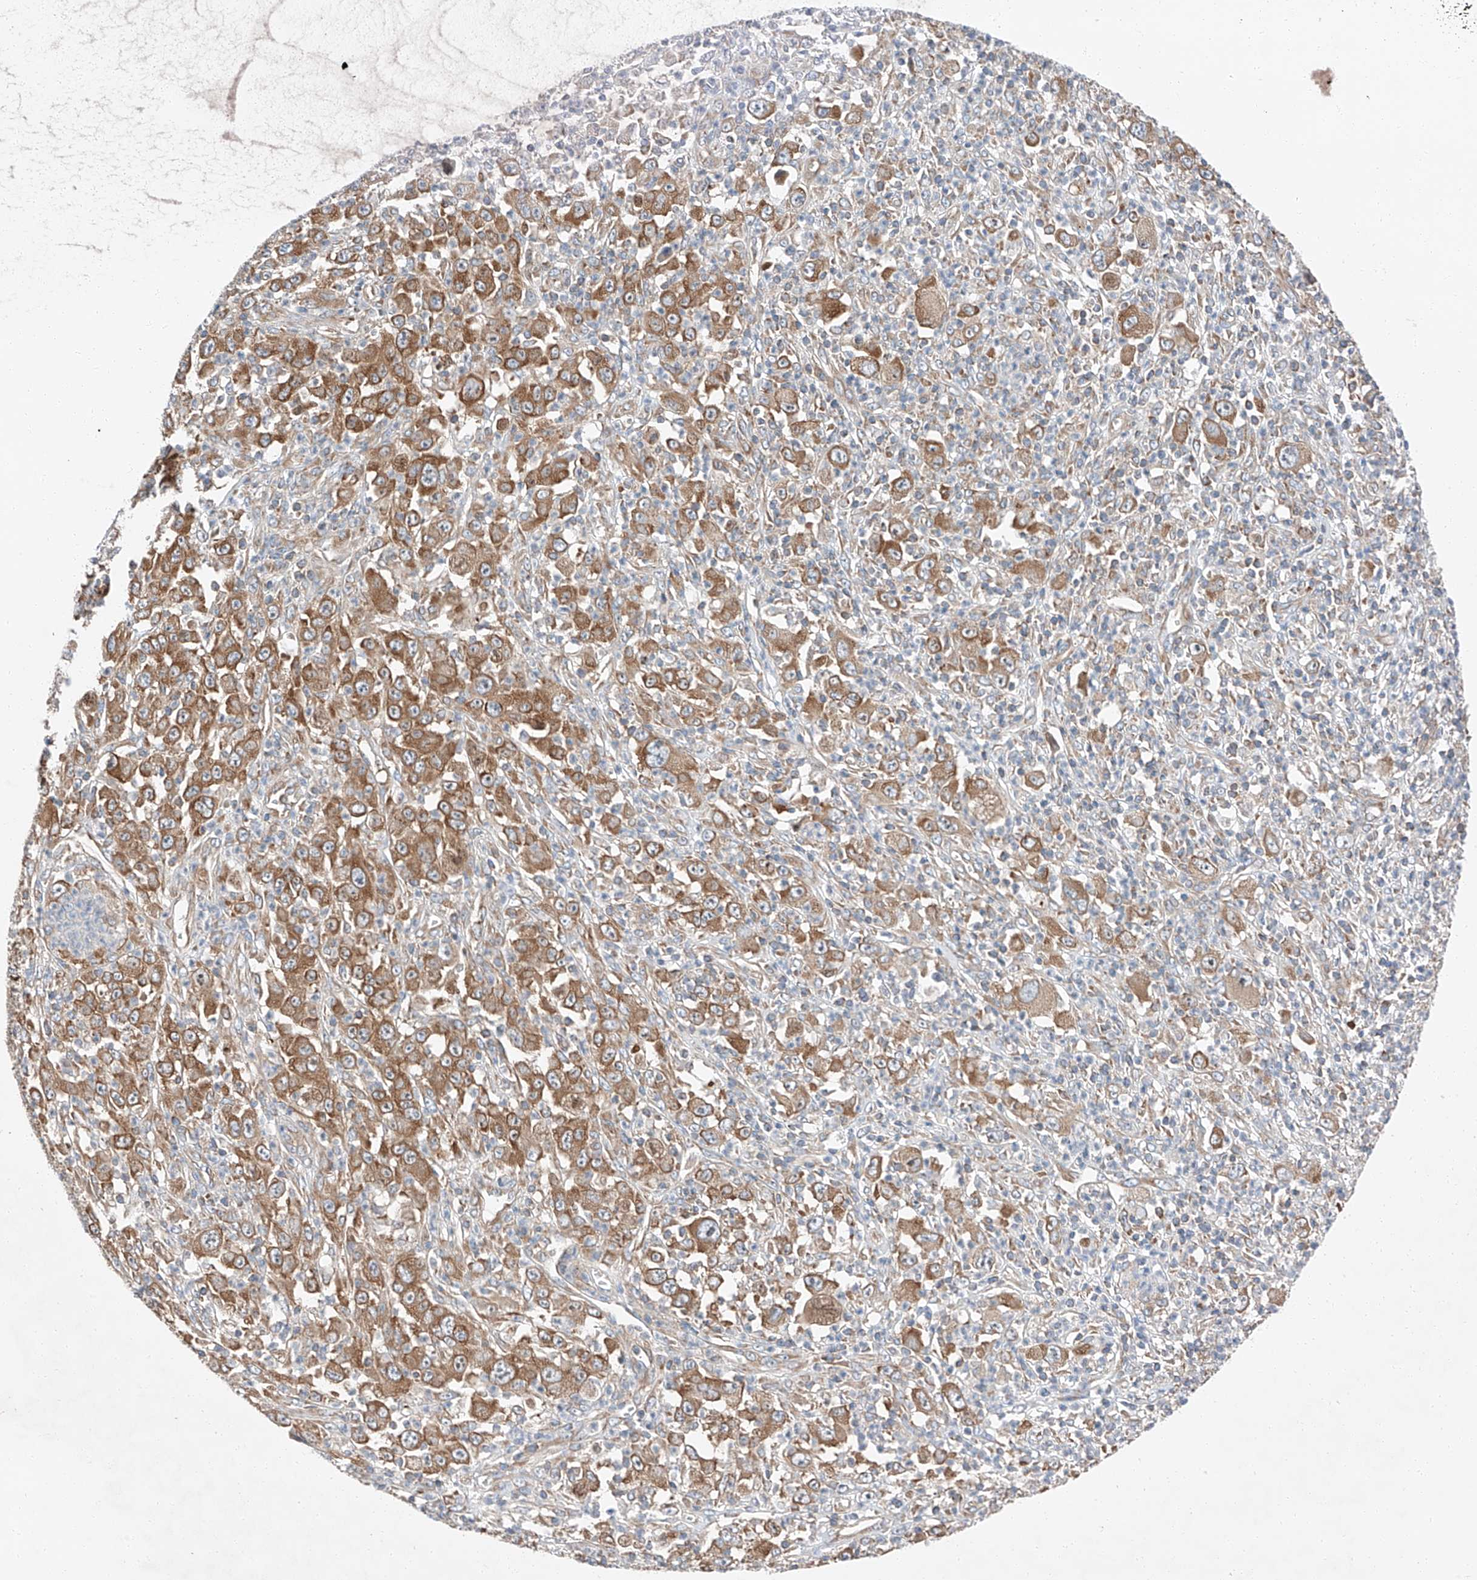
{"staining": {"intensity": "strong", "quantity": ">75%", "location": "cytoplasmic/membranous"}, "tissue": "melanoma", "cell_type": "Tumor cells", "image_type": "cancer", "snomed": [{"axis": "morphology", "description": "Malignant melanoma, Metastatic site"}, {"axis": "topography", "description": "Skin"}], "caption": "This is a micrograph of immunohistochemistry (IHC) staining of malignant melanoma (metastatic site), which shows strong staining in the cytoplasmic/membranous of tumor cells.", "gene": "ZC3H15", "patient": {"sex": "female", "age": 56}}